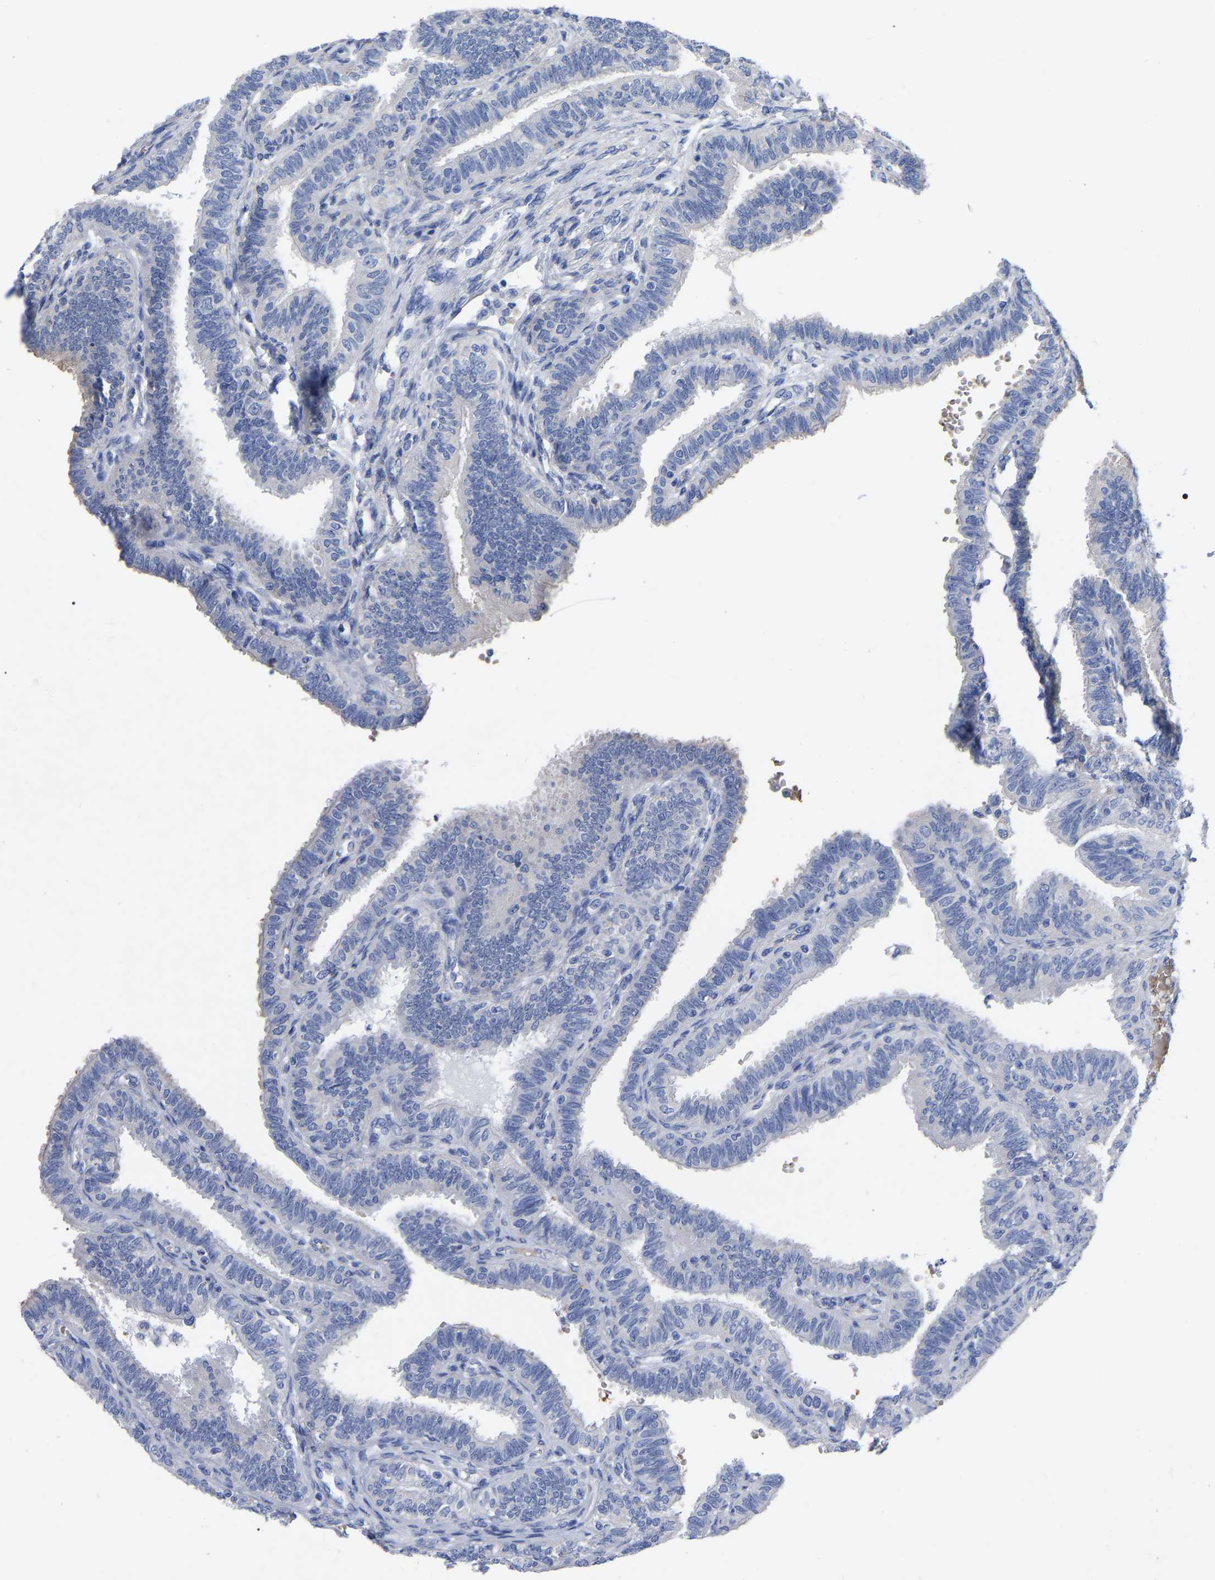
{"staining": {"intensity": "negative", "quantity": "none", "location": "none"}, "tissue": "fallopian tube", "cell_type": "Glandular cells", "image_type": "normal", "snomed": [{"axis": "morphology", "description": "Normal tissue, NOS"}, {"axis": "topography", "description": "Fallopian tube"}, {"axis": "topography", "description": "Placenta"}], "caption": "The photomicrograph demonstrates no staining of glandular cells in benign fallopian tube. (DAB immunohistochemistry visualized using brightfield microscopy, high magnification).", "gene": "GDF3", "patient": {"sex": "female", "age": 34}}